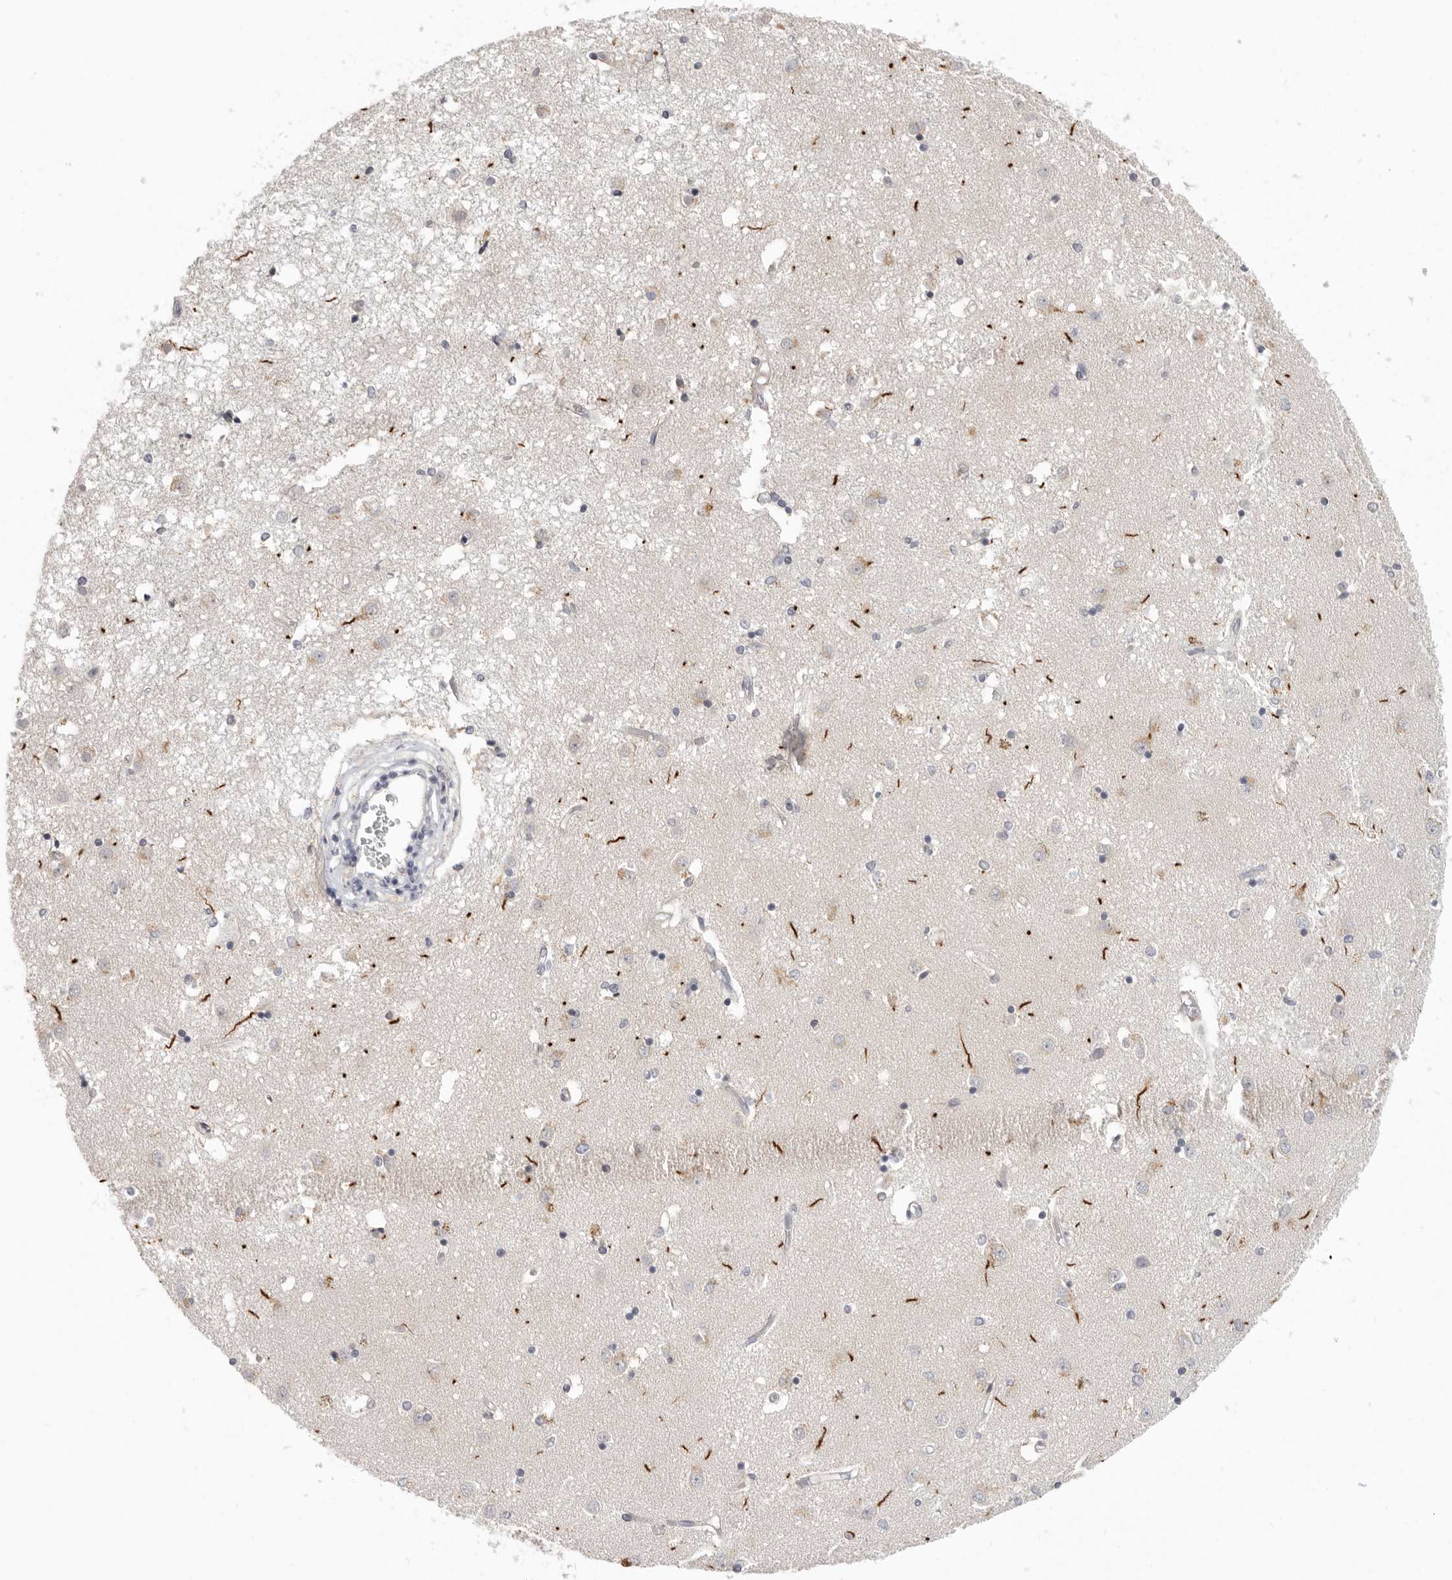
{"staining": {"intensity": "negative", "quantity": "none", "location": "none"}, "tissue": "caudate", "cell_type": "Glial cells", "image_type": "normal", "snomed": [{"axis": "morphology", "description": "Normal tissue, NOS"}, {"axis": "topography", "description": "Lateral ventricle wall"}], "caption": "This is an IHC histopathology image of normal caudate. There is no expression in glial cells.", "gene": "STAB2", "patient": {"sex": "male", "age": 45}}